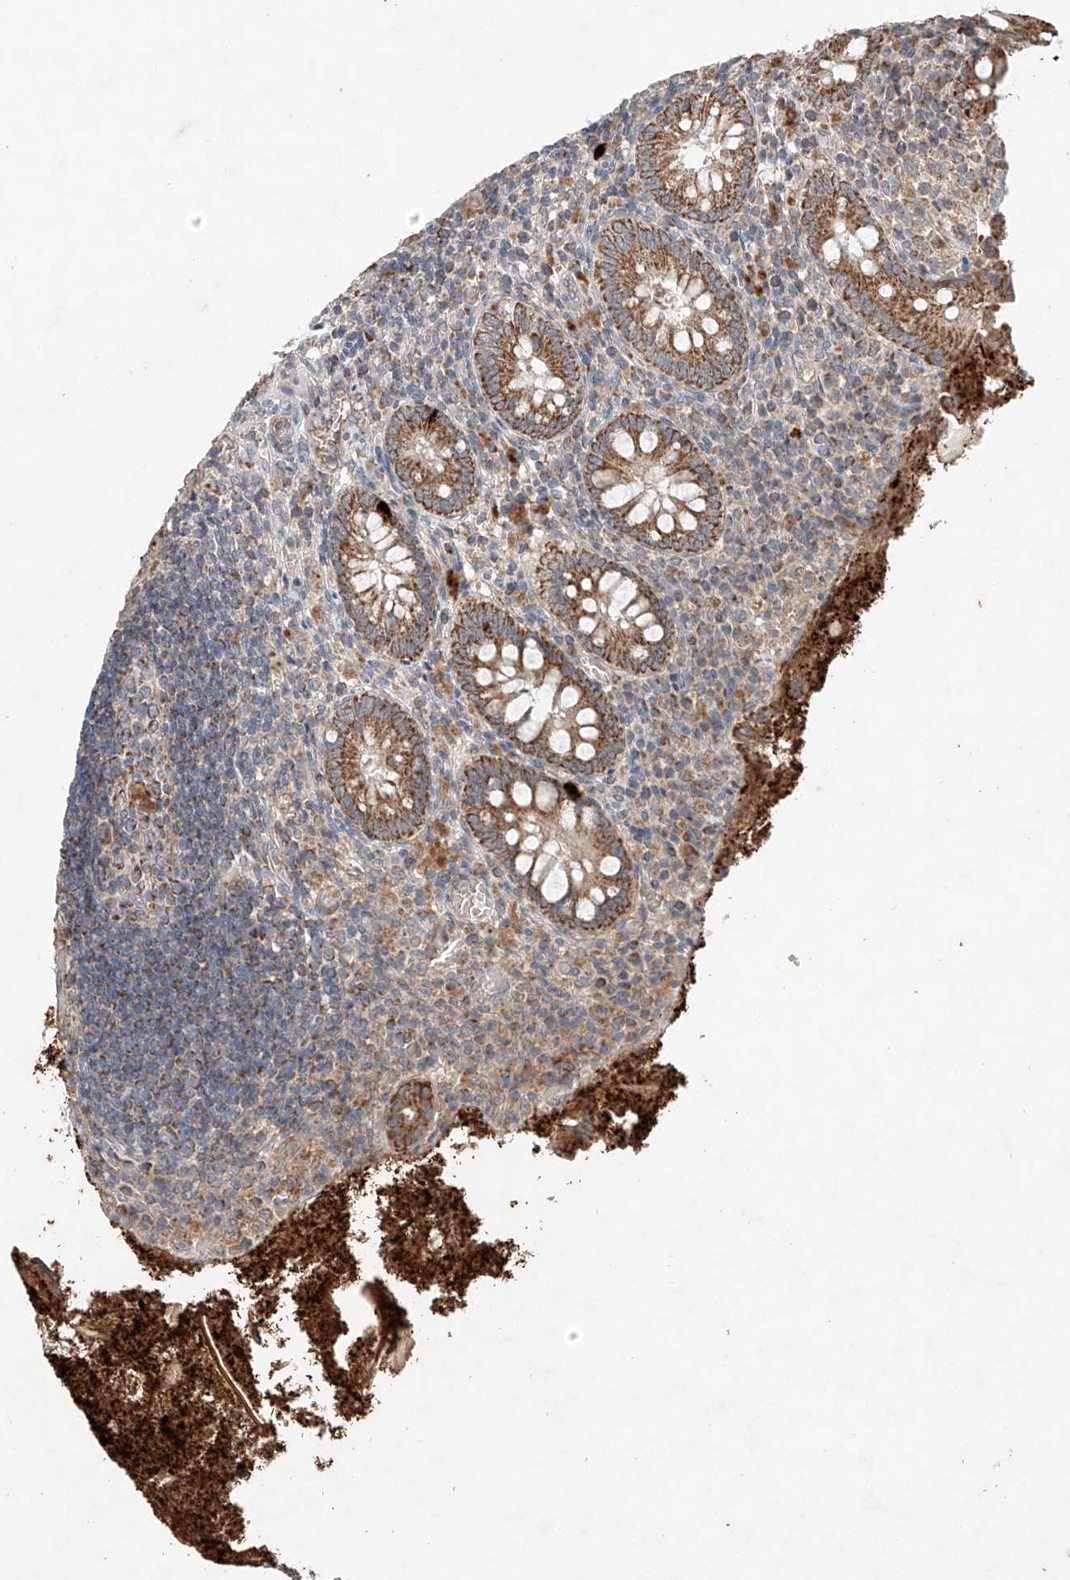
{"staining": {"intensity": "moderate", "quantity": ">75%", "location": "cytoplasmic/membranous"}, "tissue": "appendix", "cell_type": "Glandular cells", "image_type": "normal", "snomed": [{"axis": "morphology", "description": "Normal tissue, NOS"}, {"axis": "topography", "description": "Appendix"}], "caption": "Immunohistochemical staining of benign appendix shows >75% levels of moderate cytoplasmic/membranous protein staining in approximately >75% of glandular cells.", "gene": "FASTK", "patient": {"sex": "female", "age": 17}}